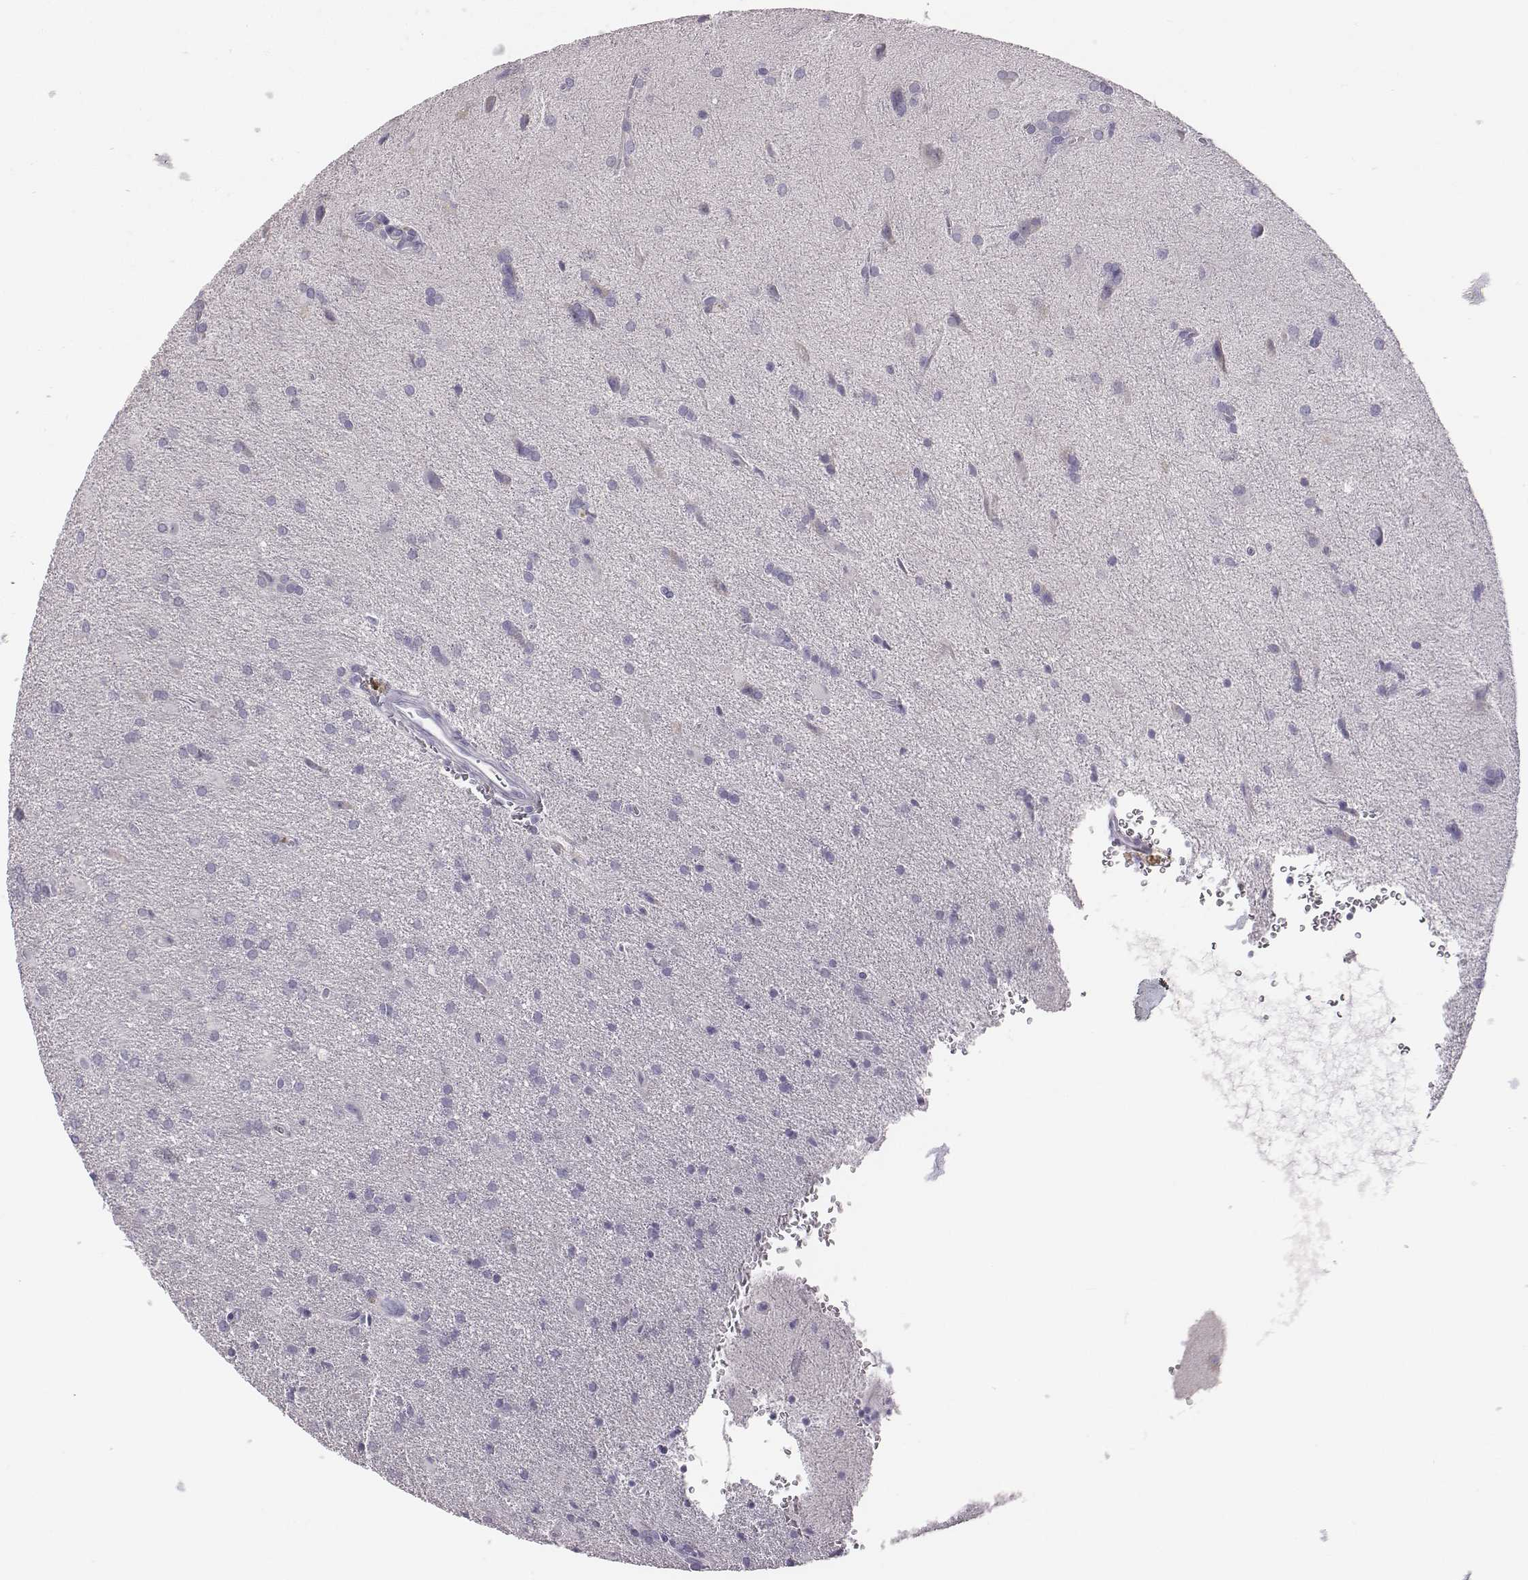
{"staining": {"intensity": "negative", "quantity": "none", "location": "none"}, "tissue": "glioma", "cell_type": "Tumor cells", "image_type": "cancer", "snomed": [{"axis": "morphology", "description": "Glioma, malignant, Low grade"}, {"axis": "topography", "description": "Brain"}], "caption": "A photomicrograph of human glioma is negative for staining in tumor cells.", "gene": "GUCA1A", "patient": {"sex": "male", "age": 58}}